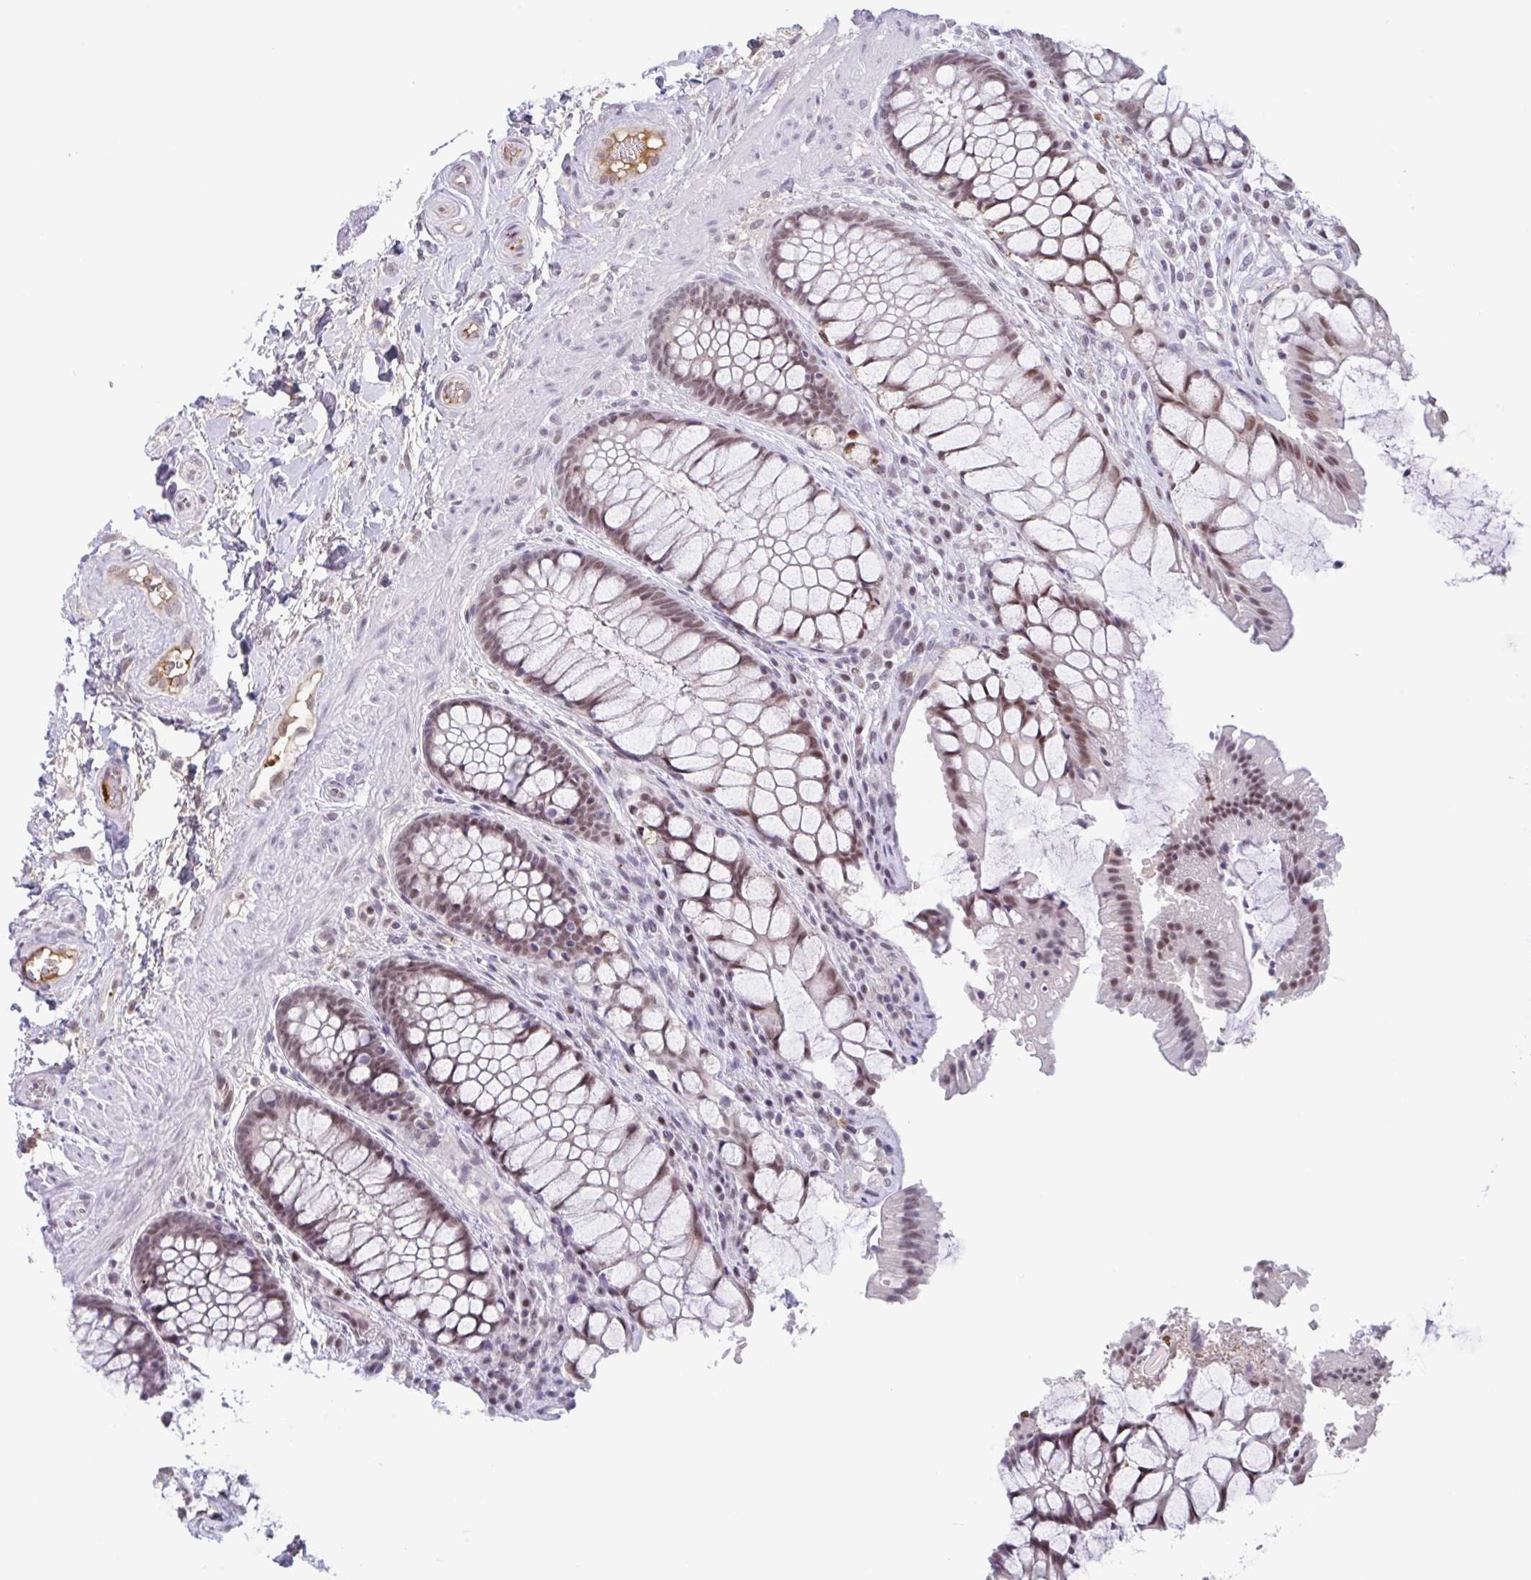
{"staining": {"intensity": "moderate", "quantity": ">75%", "location": "nuclear"}, "tissue": "rectum", "cell_type": "Glandular cells", "image_type": "normal", "snomed": [{"axis": "morphology", "description": "Normal tissue, NOS"}, {"axis": "topography", "description": "Rectum"}], "caption": "A brown stain labels moderate nuclear expression of a protein in glandular cells of unremarkable rectum. Using DAB (3,3'-diaminobenzidine) (brown) and hematoxylin (blue) stains, captured at high magnification using brightfield microscopy.", "gene": "PLG", "patient": {"sex": "female", "age": 58}}